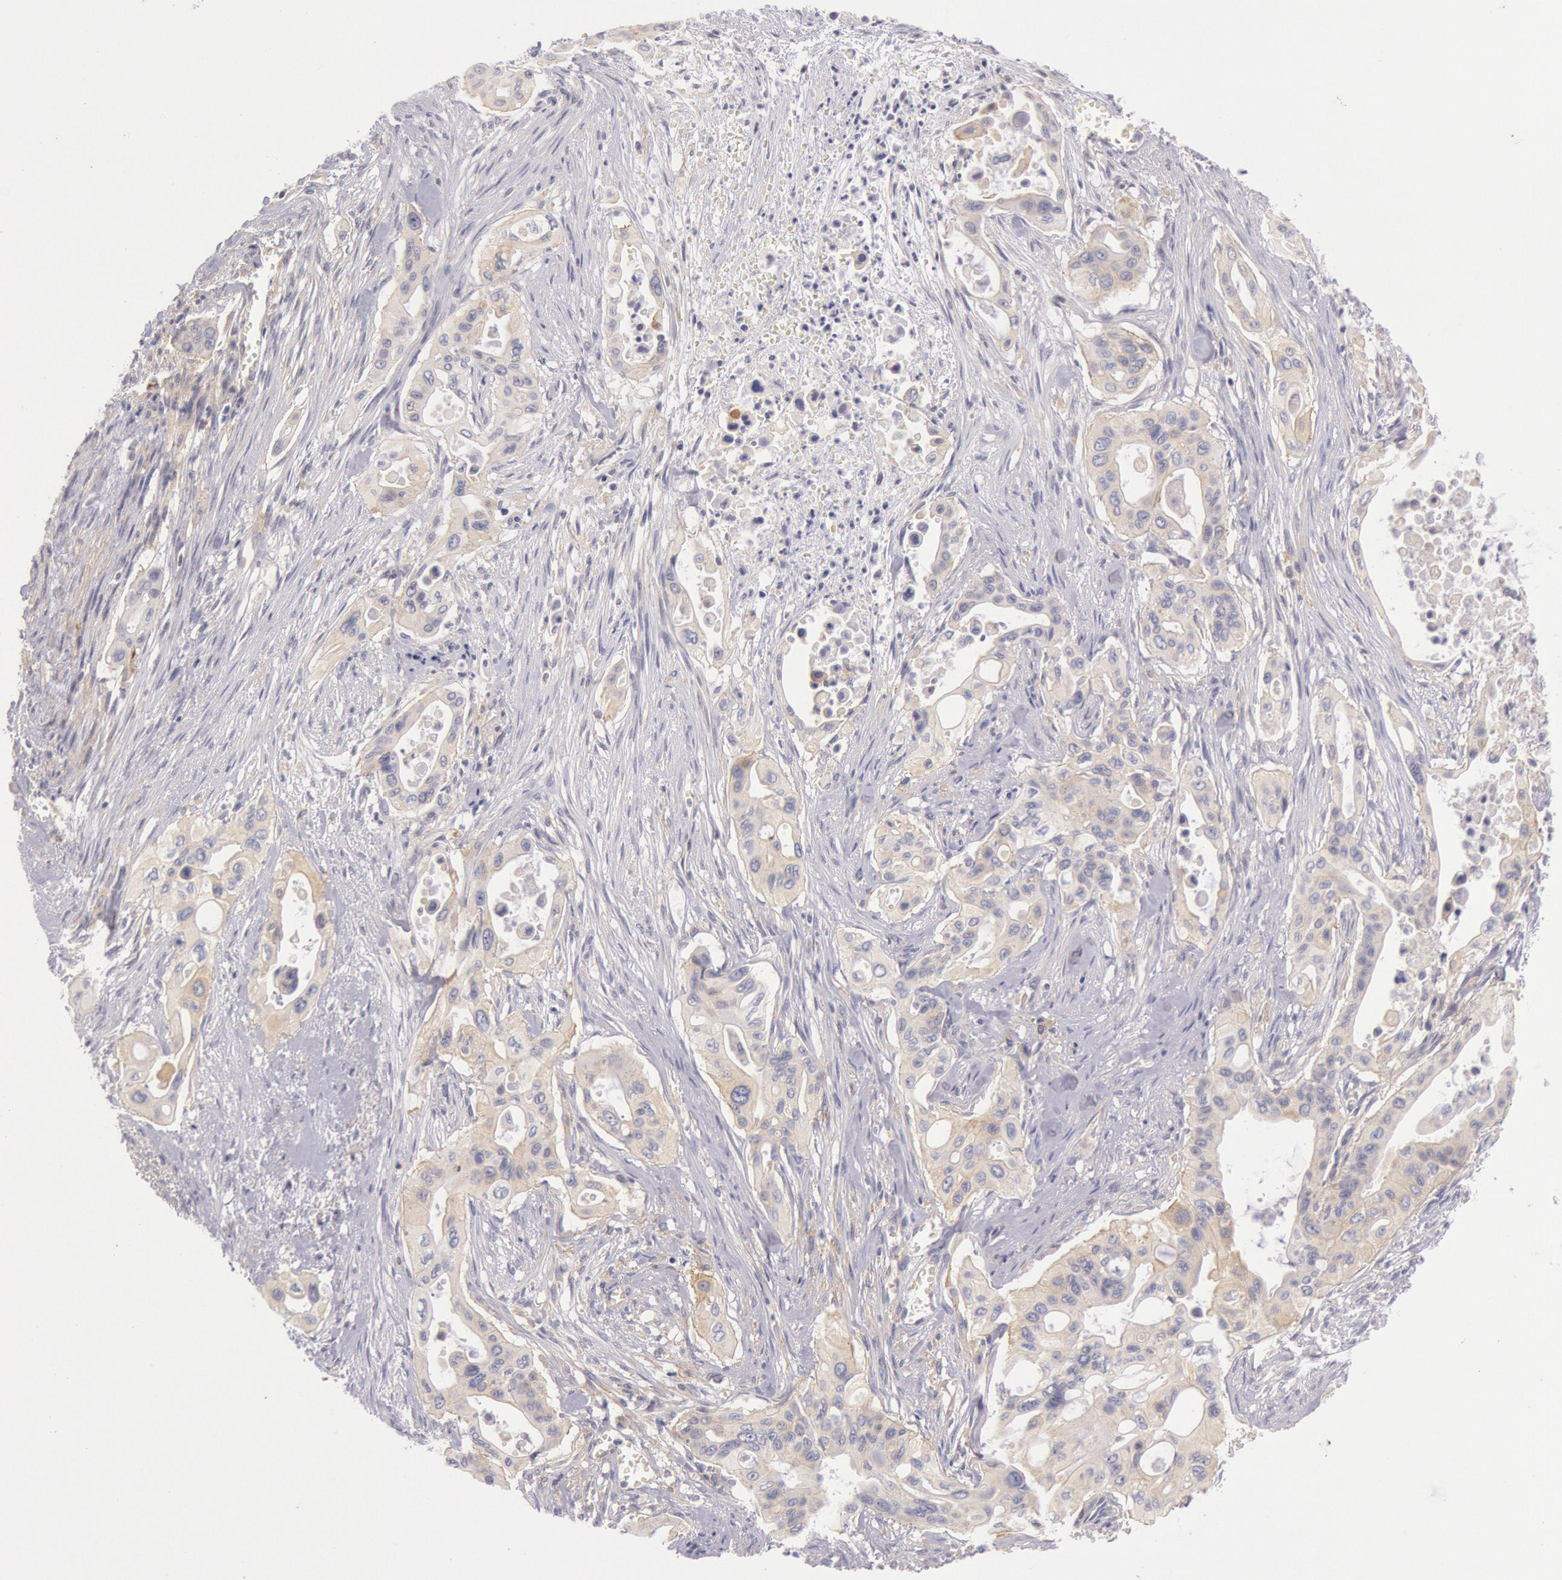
{"staining": {"intensity": "weak", "quantity": ">75%", "location": "cytoplasmic/membranous"}, "tissue": "pancreatic cancer", "cell_type": "Tumor cells", "image_type": "cancer", "snomed": [{"axis": "morphology", "description": "Adenocarcinoma, NOS"}, {"axis": "topography", "description": "Pancreas"}], "caption": "Immunohistochemical staining of pancreatic cancer reveals low levels of weak cytoplasmic/membranous expression in about >75% of tumor cells. Nuclei are stained in blue.", "gene": "MYO5A", "patient": {"sex": "male", "age": 77}}